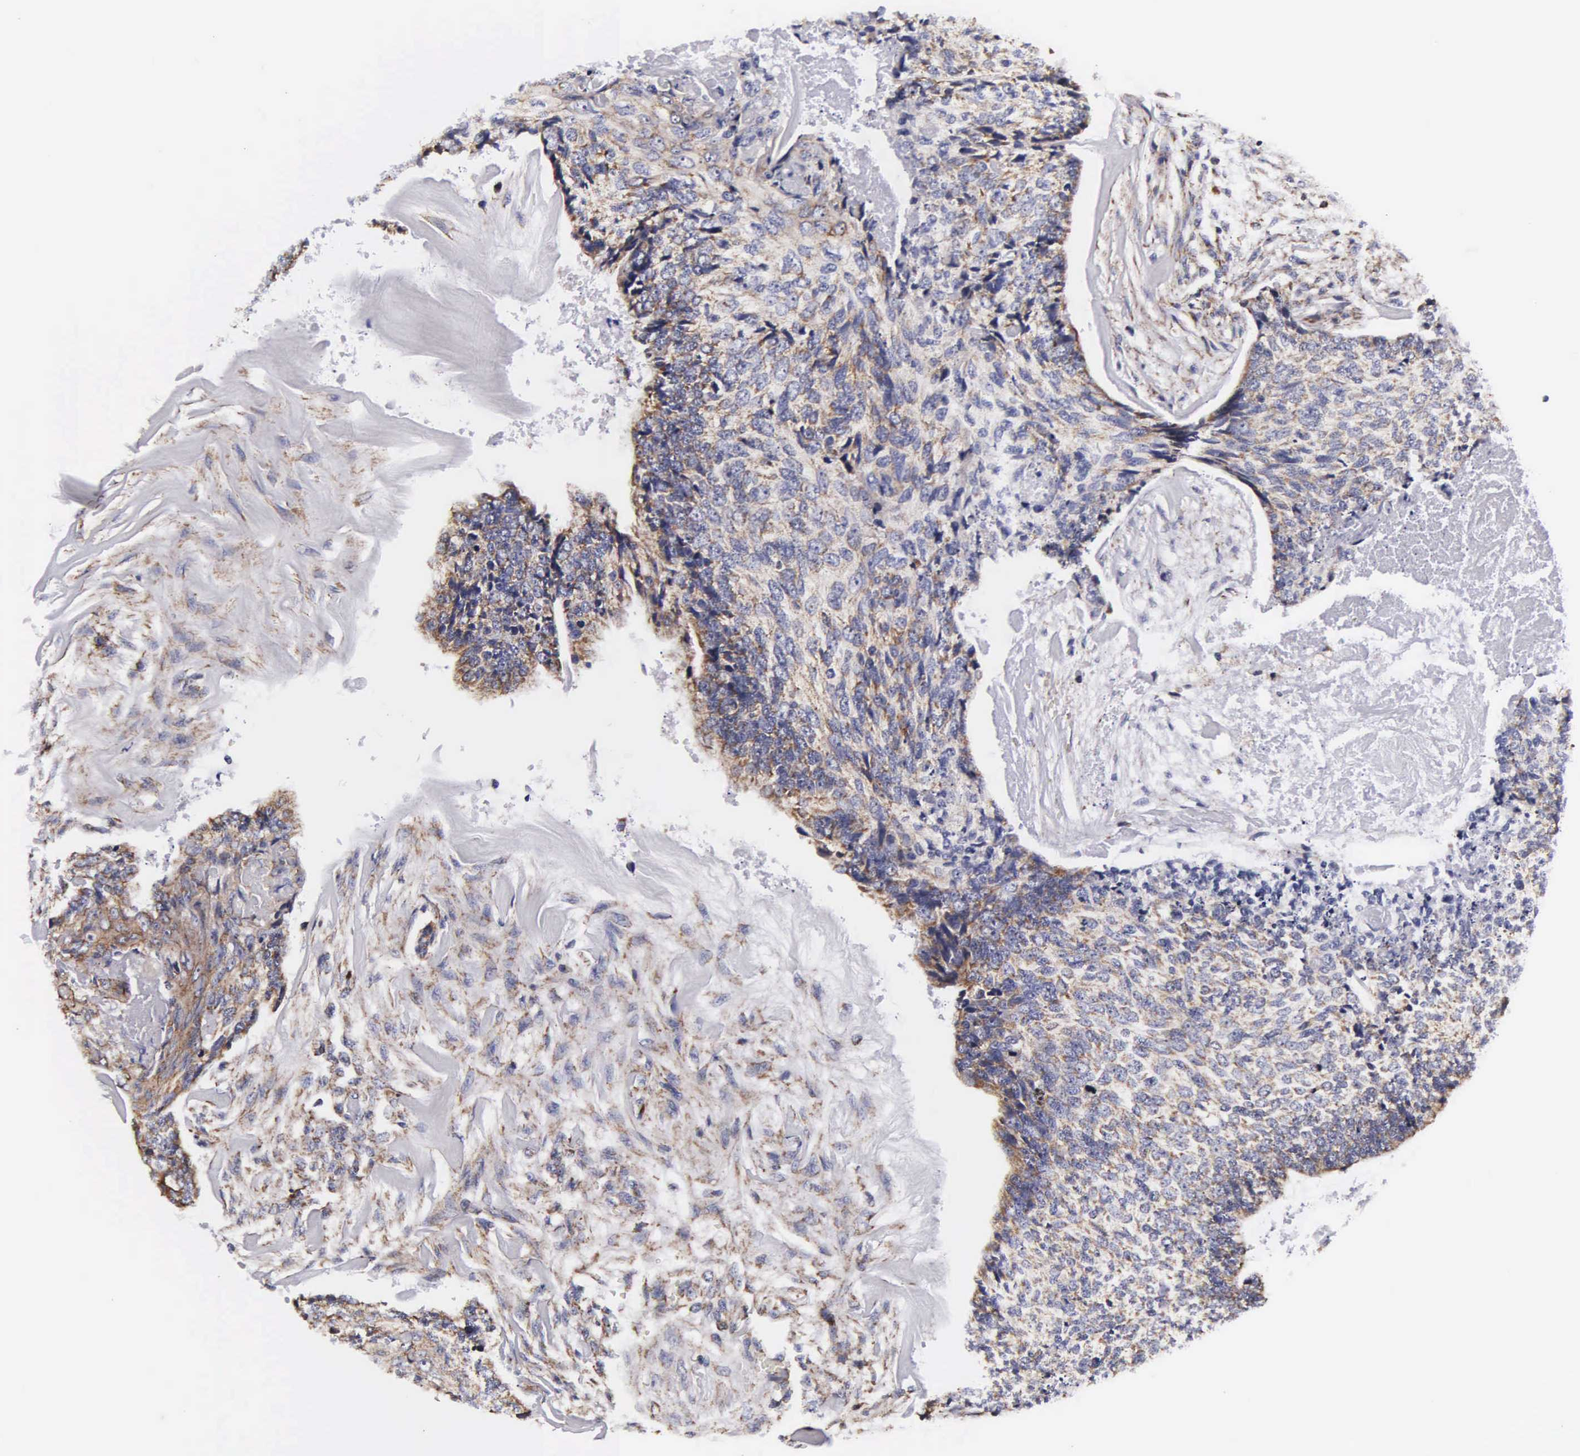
{"staining": {"intensity": "weak", "quantity": ">75%", "location": "cytoplasmic/membranous"}, "tissue": "head and neck cancer", "cell_type": "Tumor cells", "image_type": "cancer", "snomed": [{"axis": "morphology", "description": "Squamous cell carcinoma, NOS"}, {"axis": "topography", "description": "Salivary gland"}, {"axis": "topography", "description": "Head-Neck"}], "caption": "There is low levels of weak cytoplasmic/membranous positivity in tumor cells of head and neck squamous cell carcinoma, as demonstrated by immunohistochemical staining (brown color).", "gene": "PSMA3", "patient": {"sex": "male", "age": 70}}